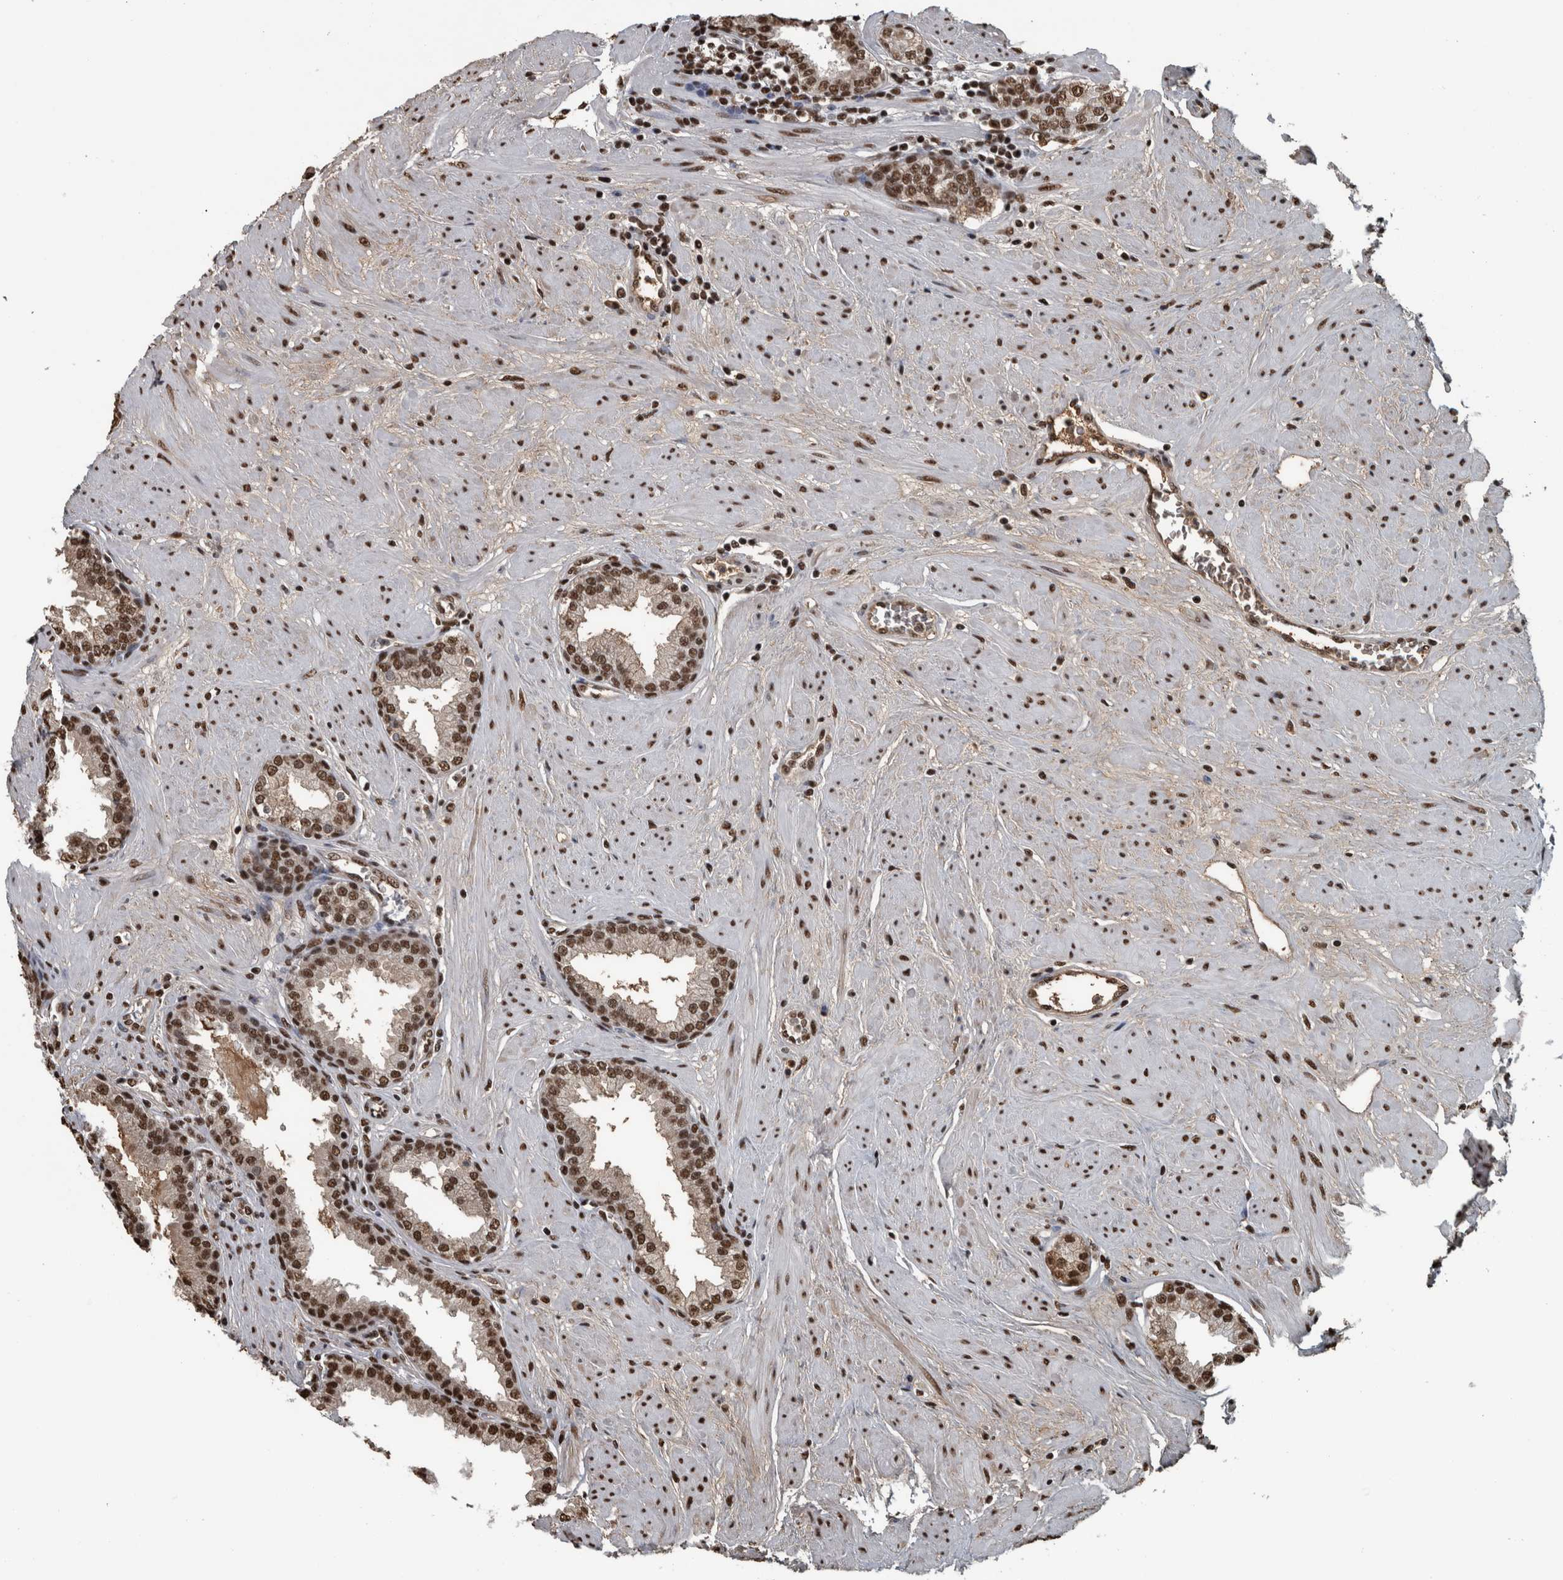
{"staining": {"intensity": "strong", "quantity": ">75%", "location": "nuclear"}, "tissue": "prostate", "cell_type": "Glandular cells", "image_type": "normal", "snomed": [{"axis": "morphology", "description": "Normal tissue, NOS"}, {"axis": "topography", "description": "Prostate"}], "caption": "A brown stain labels strong nuclear staining of a protein in glandular cells of normal human prostate. (DAB (3,3'-diaminobenzidine) = brown stain, brightfield microscopy at high magnification).", "gene": "TGS1", "patient": {"sex": "male", "age": 51}}